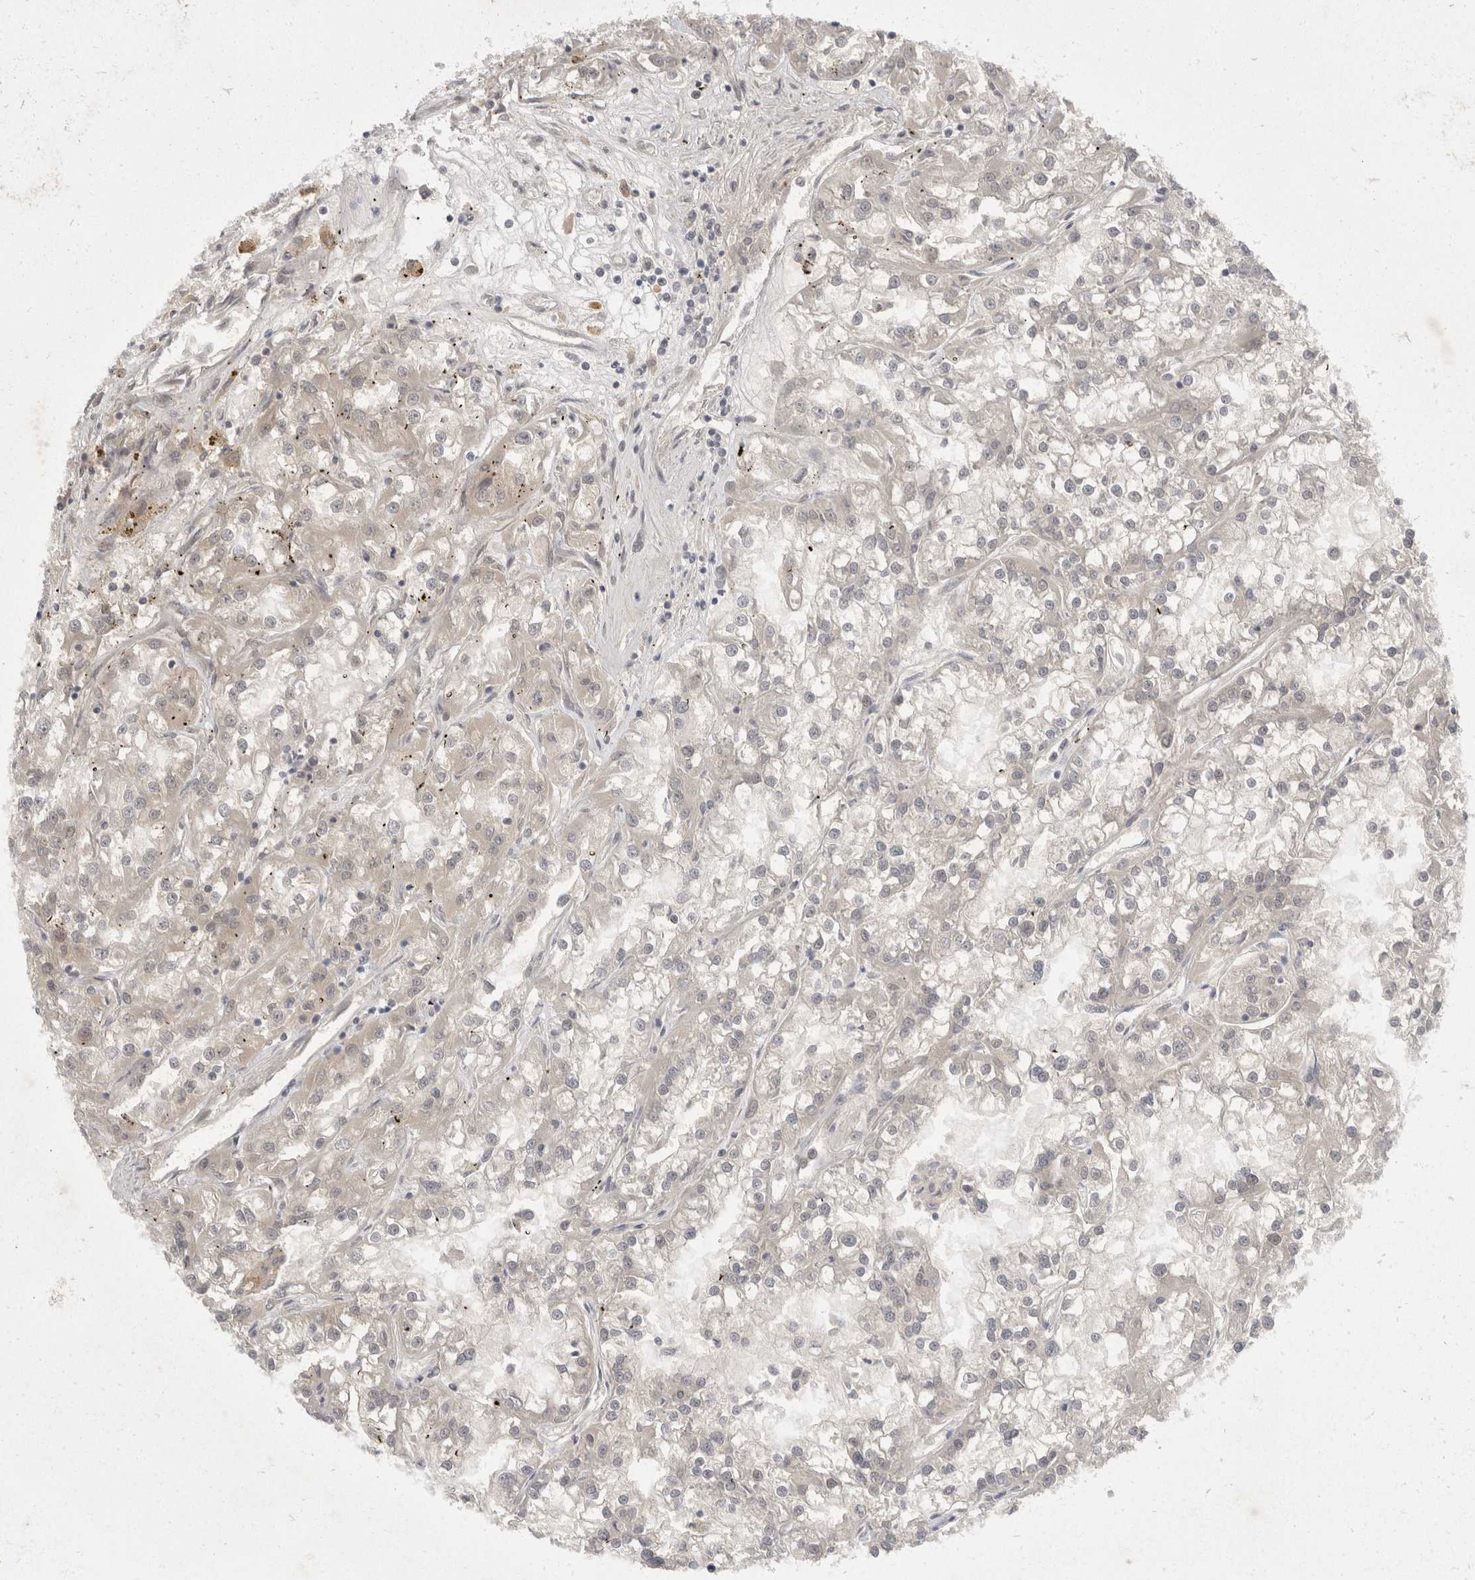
{"staining": {"intensity": "weak", "quantity": "25%-75%", "location": "cytoplasmic/membranous"}, "tissue": "renal cancer", "cell_type": "Tumor cells", "image_type": "cancer", "snomed": [{"axis": "morphology", "description": "Adenocarcinoma, NOS"}, {"axis": "topography", "description": "Kidney"}], "caption": "Immunohistochemical staining of human adenocarcinoma (renal) shows low levels of weak cytoplasmic/membranous protein positivity in about 25%-75% of tumor cells.", "gene": "TOM1L2", "patient": {"sex": "female", "age": 52}}